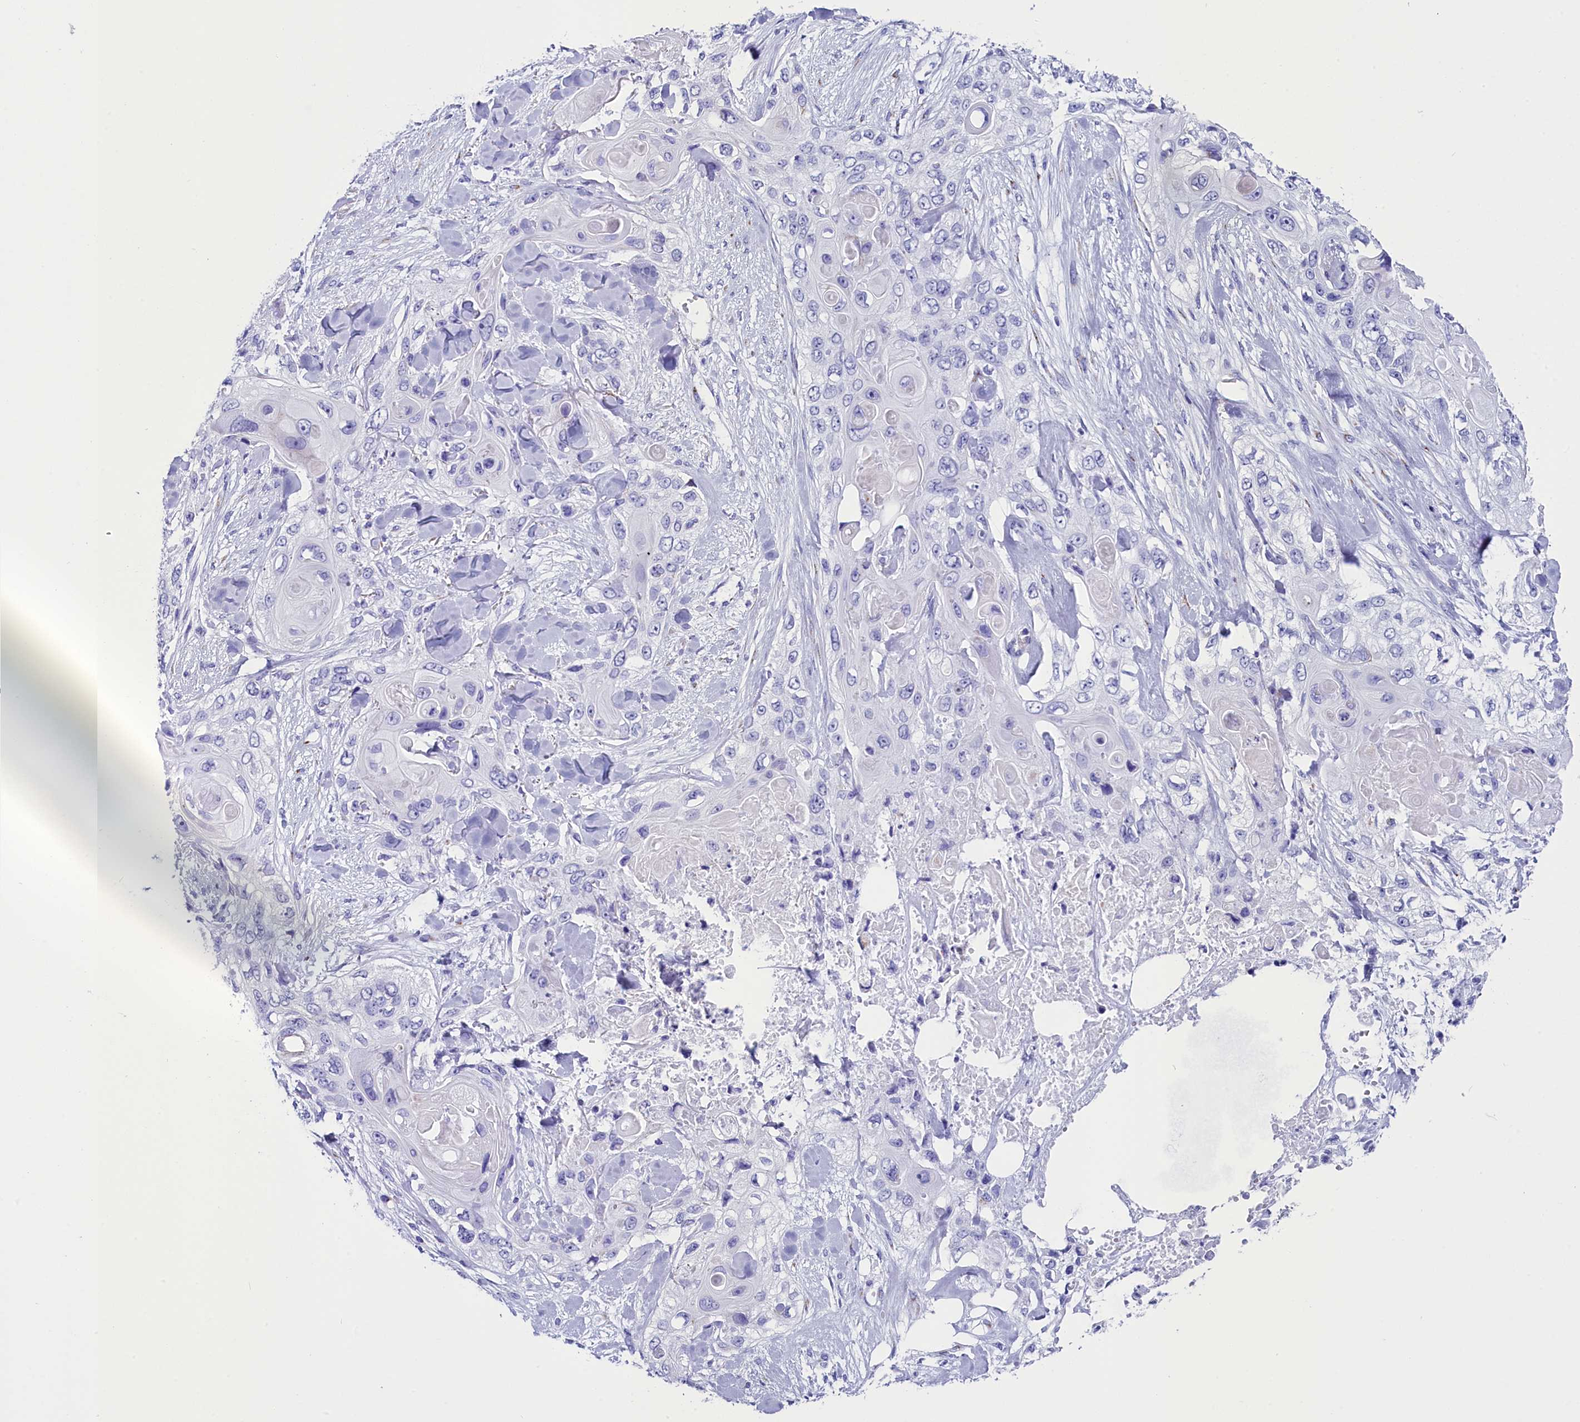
{"staining": {"intensity": "negative", "quantity": "none", "location": "none"}, "tissue": "skin cancer", "cell_type": "Tumor cells", "image_type": "cancer", "snomed": [{"axis": "morphology", "description": "Normal tissue, NOS"}, {"axis": "morphology", "description": "Squamous cell carcinoma, NOS"}, {"axis": "topography", "description": "Skin"}], "caption": "Immunohistochemical staining of human skin cancer reveals no significant expression in tumor cells. The staining was performed using DAB to visualize the protein expression in brown, while the nuclei were stained in blue with hematoxylin (Magnification: 20x).", "gene": "AP3B2", "patient": {"sex": "male", "age": 72}}